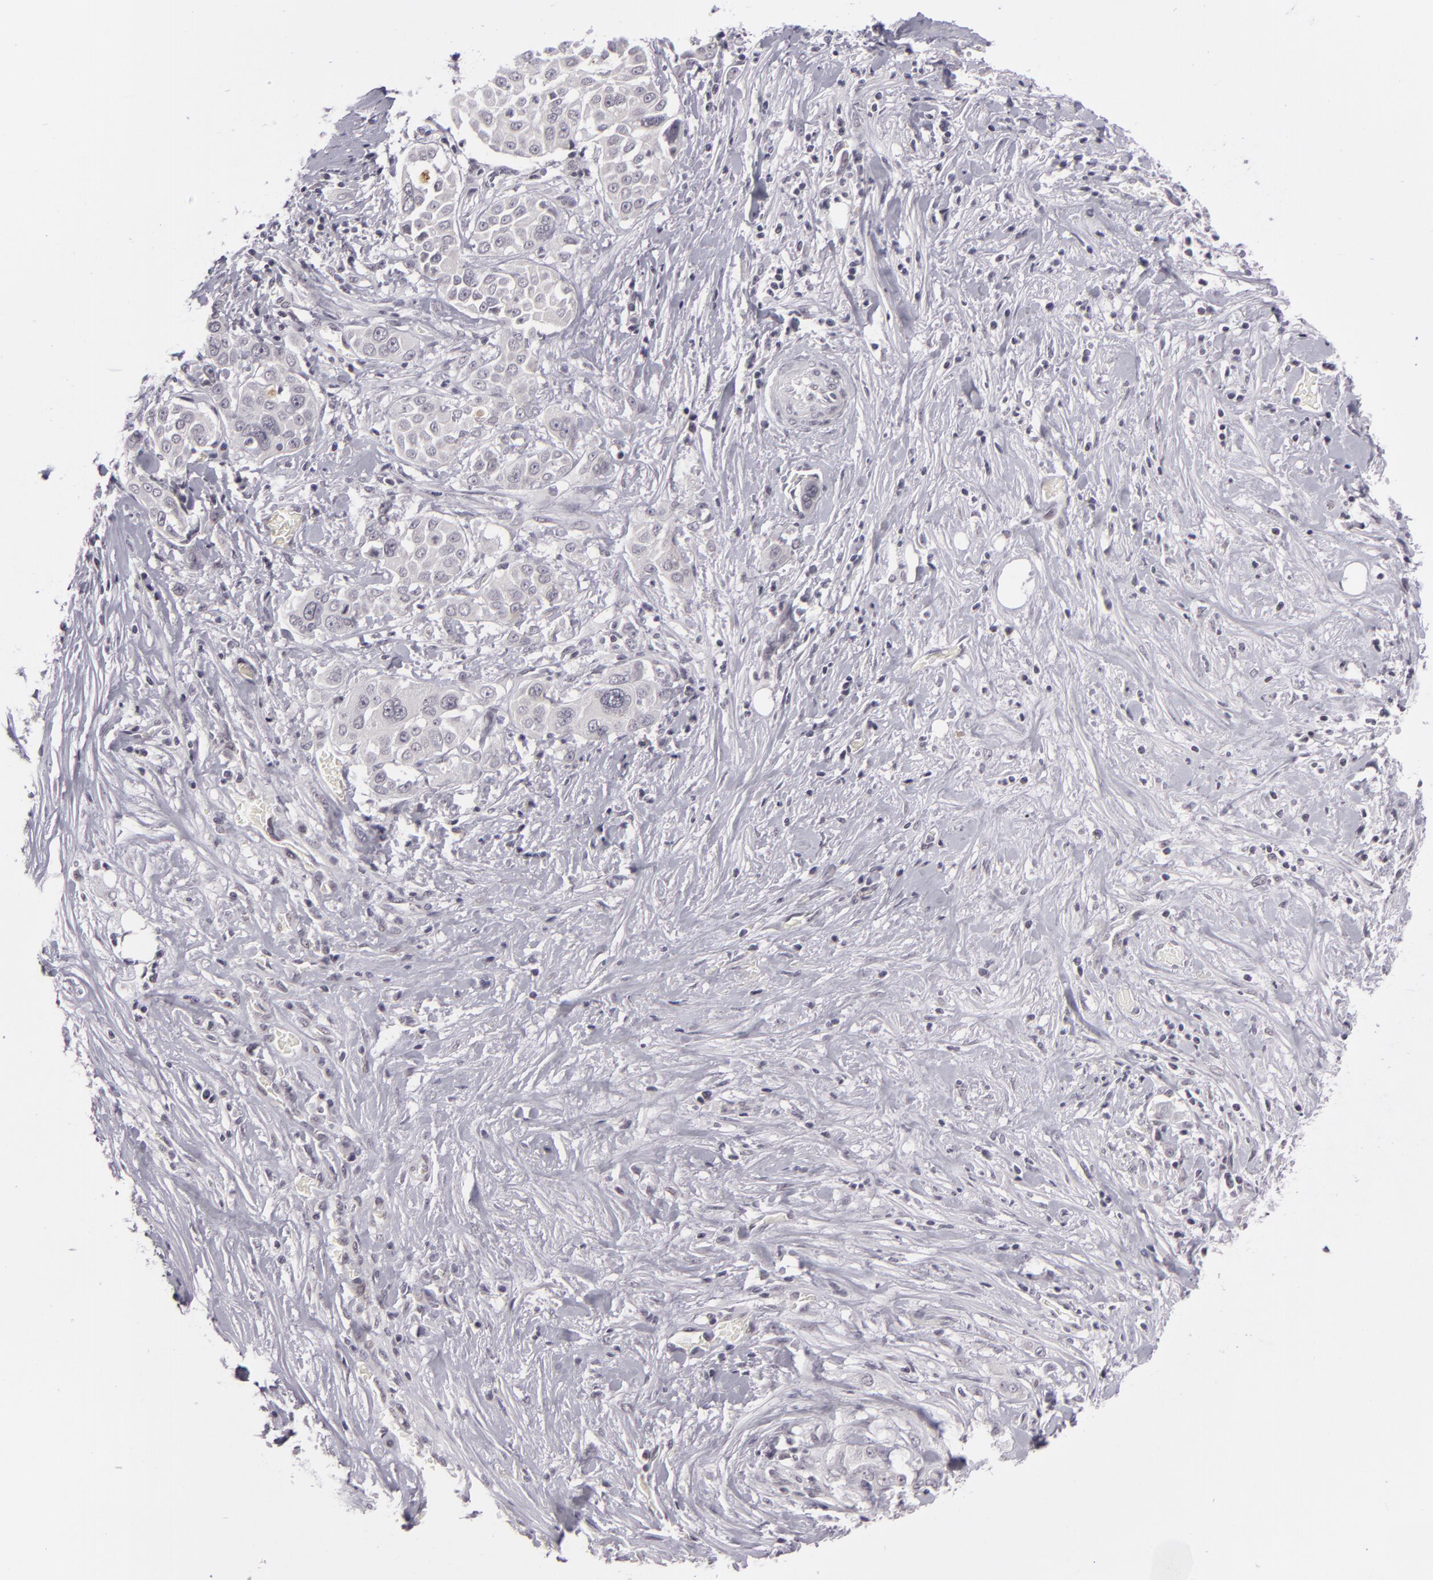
{"staining": {"intensity": "negative", "quantity": "none", "location": "none"}, "tissue": "pancreatic cancer", "cell_type": "Tumor cells", "image_type": "cancer", "snomed": [{"axis": "morphology", "description": "Adenocarcinoma, NOS"}, {"axis": "topography", "description": "Pancreas"}], "caption": "There is no significant staining in tumor cells of pancreatic cancer.", "gene": "ZNF205", "patient": {"sex": "female", "age": 52}}